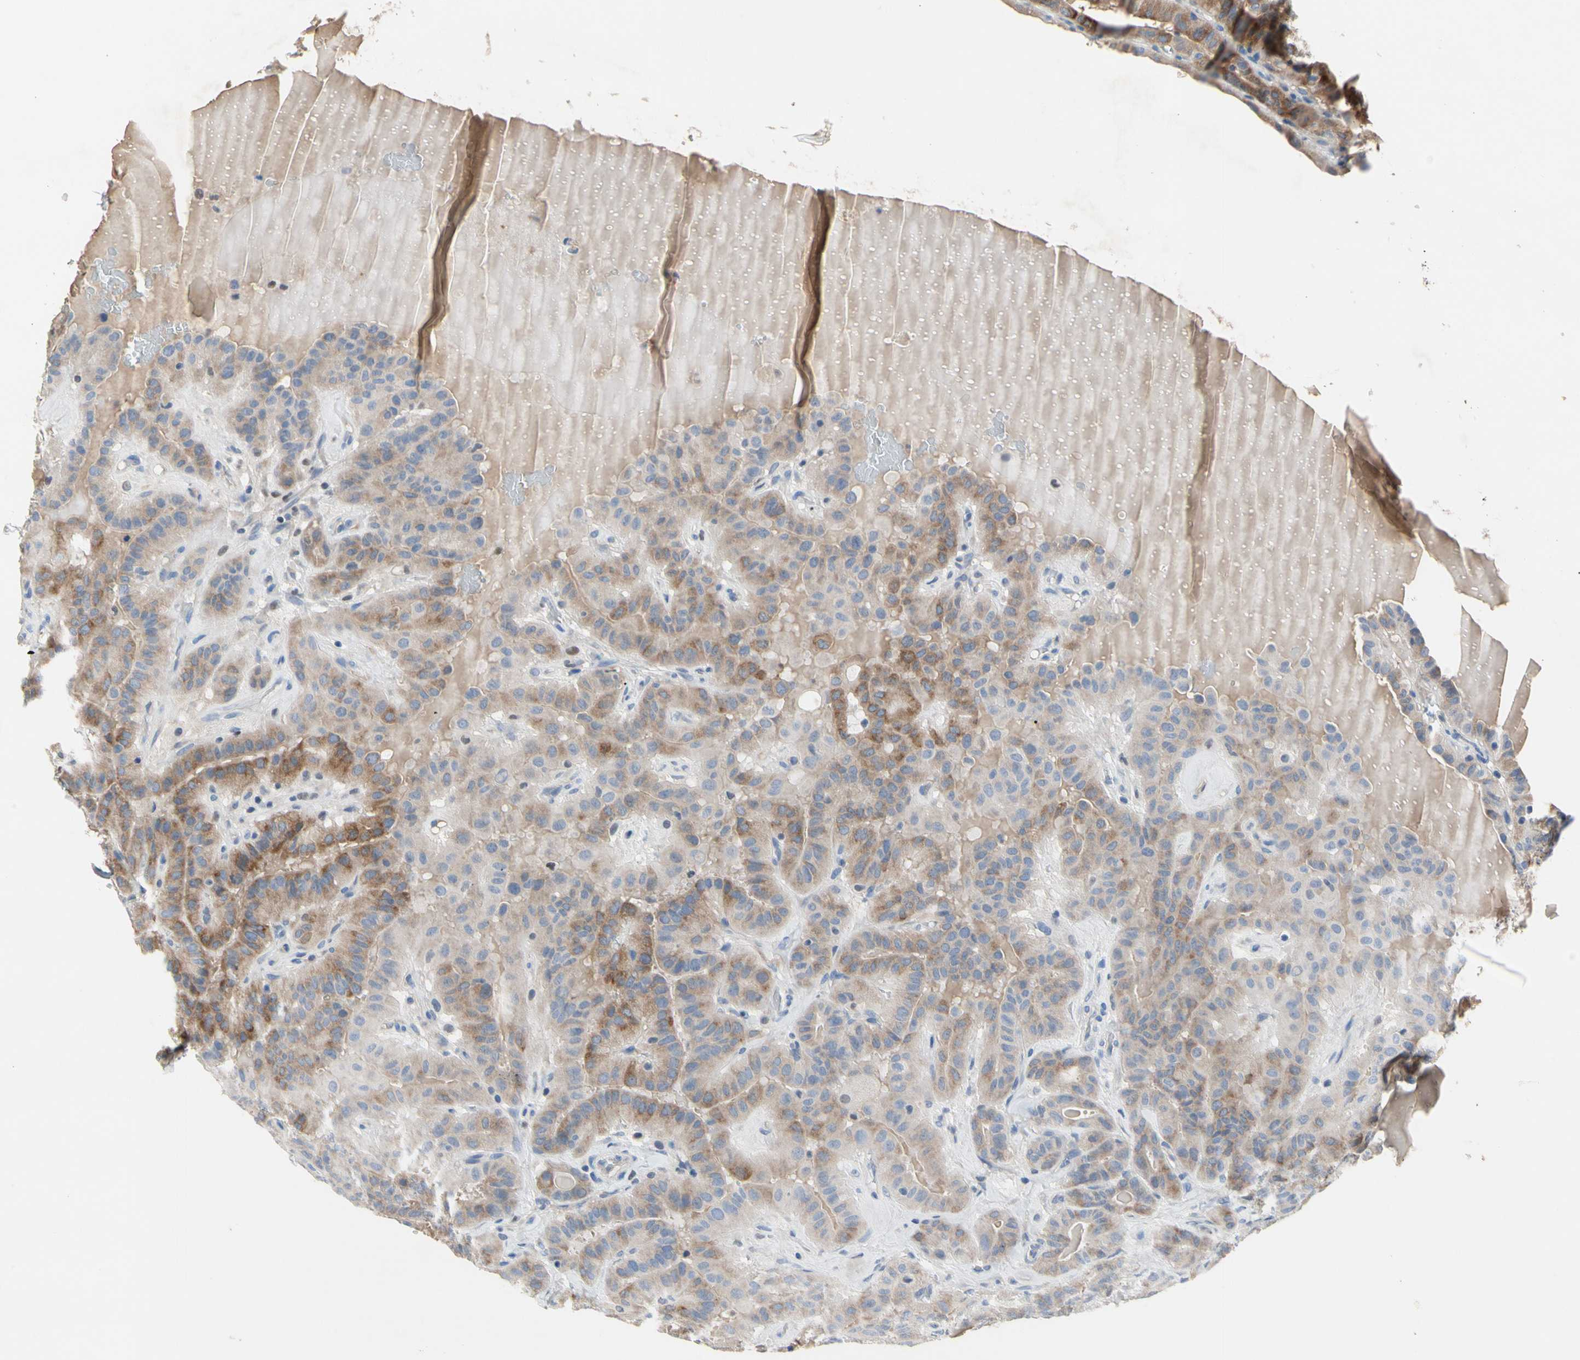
{"staining": {"intensity": "moderate", "quantity": "25%-75%", "location": "cytoplasmic/membranous"}, "tissue": "thyroid cancer", "cell_type": "Tumor cells", "image_type": "cancer", "snomed": [{"axis": "morphology", "description": "Papillary adenocarcinoma, NOS"}, {"axis": "topography", "description": "Thyroid gland"}], "caption": "This histopathology image displays immunohistochemistry staining of human thyroid cancer (papillary adenocarcinoma), with medium moderate cytoplasmic/membranous expression in approximately 25%-75% of tumor cells.", "gene": "ECRG4", "patient": {"sex": "male", "age": 77}}